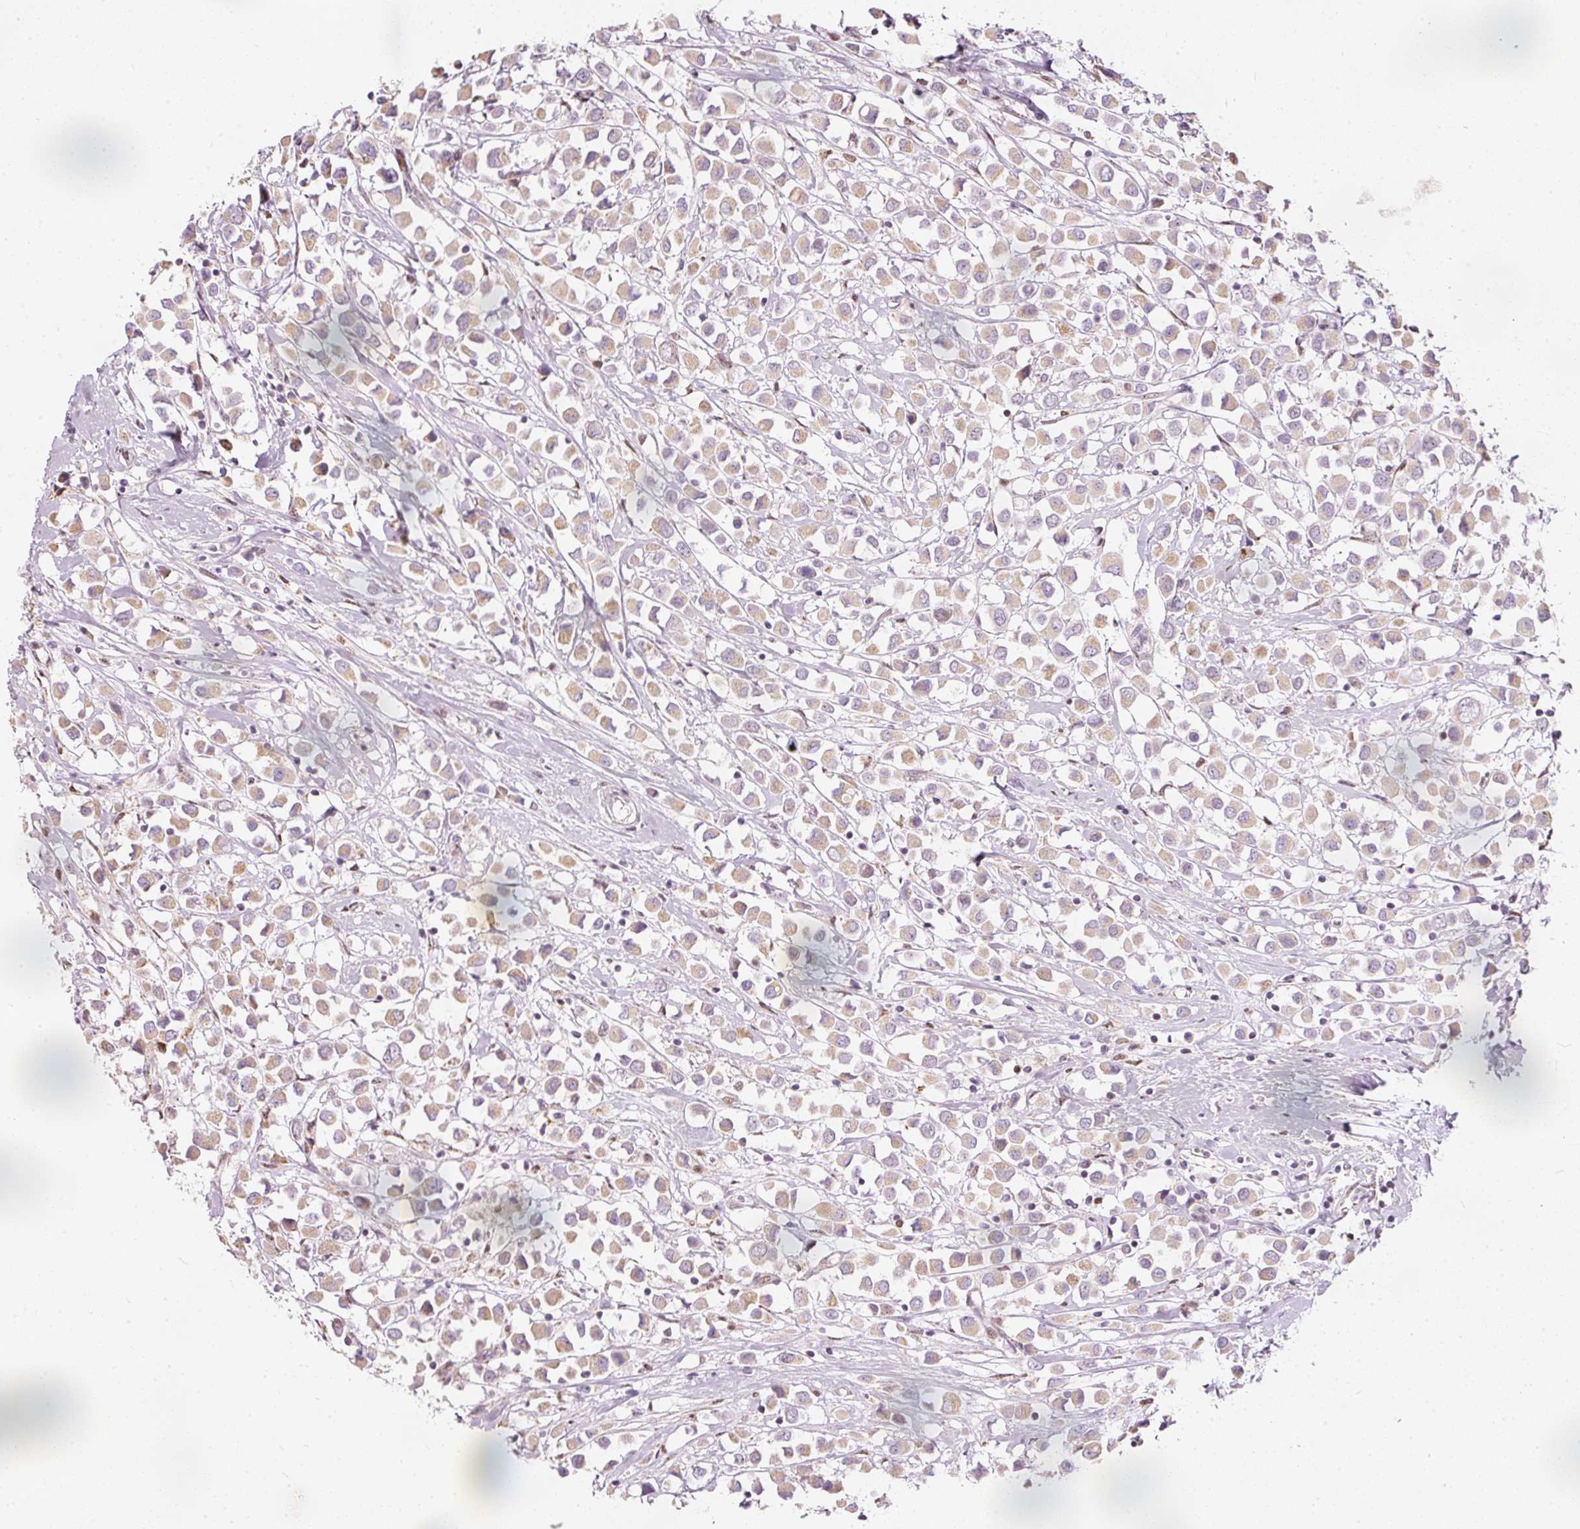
{"staining": {"intensity": "weak", "quantity": ">75%", "location": "cytoplasmic/membranous"}, "tissue": "breast cancer", "cell_type": "Tumor cells", "image_type": "cancer", "snomed": [{"axis": "morphology", "description": "Duct carcinoma"}, {"axis": "topography", "description": "Breast"}], "caption": "Tumor cells demonstrate weak cytoplasmic/membranous positivity in about >75% of cells in breast infiltrating ductal carcinoma.", "gene": "RNF39", "patient": {"sex": "female", "age": 61}}